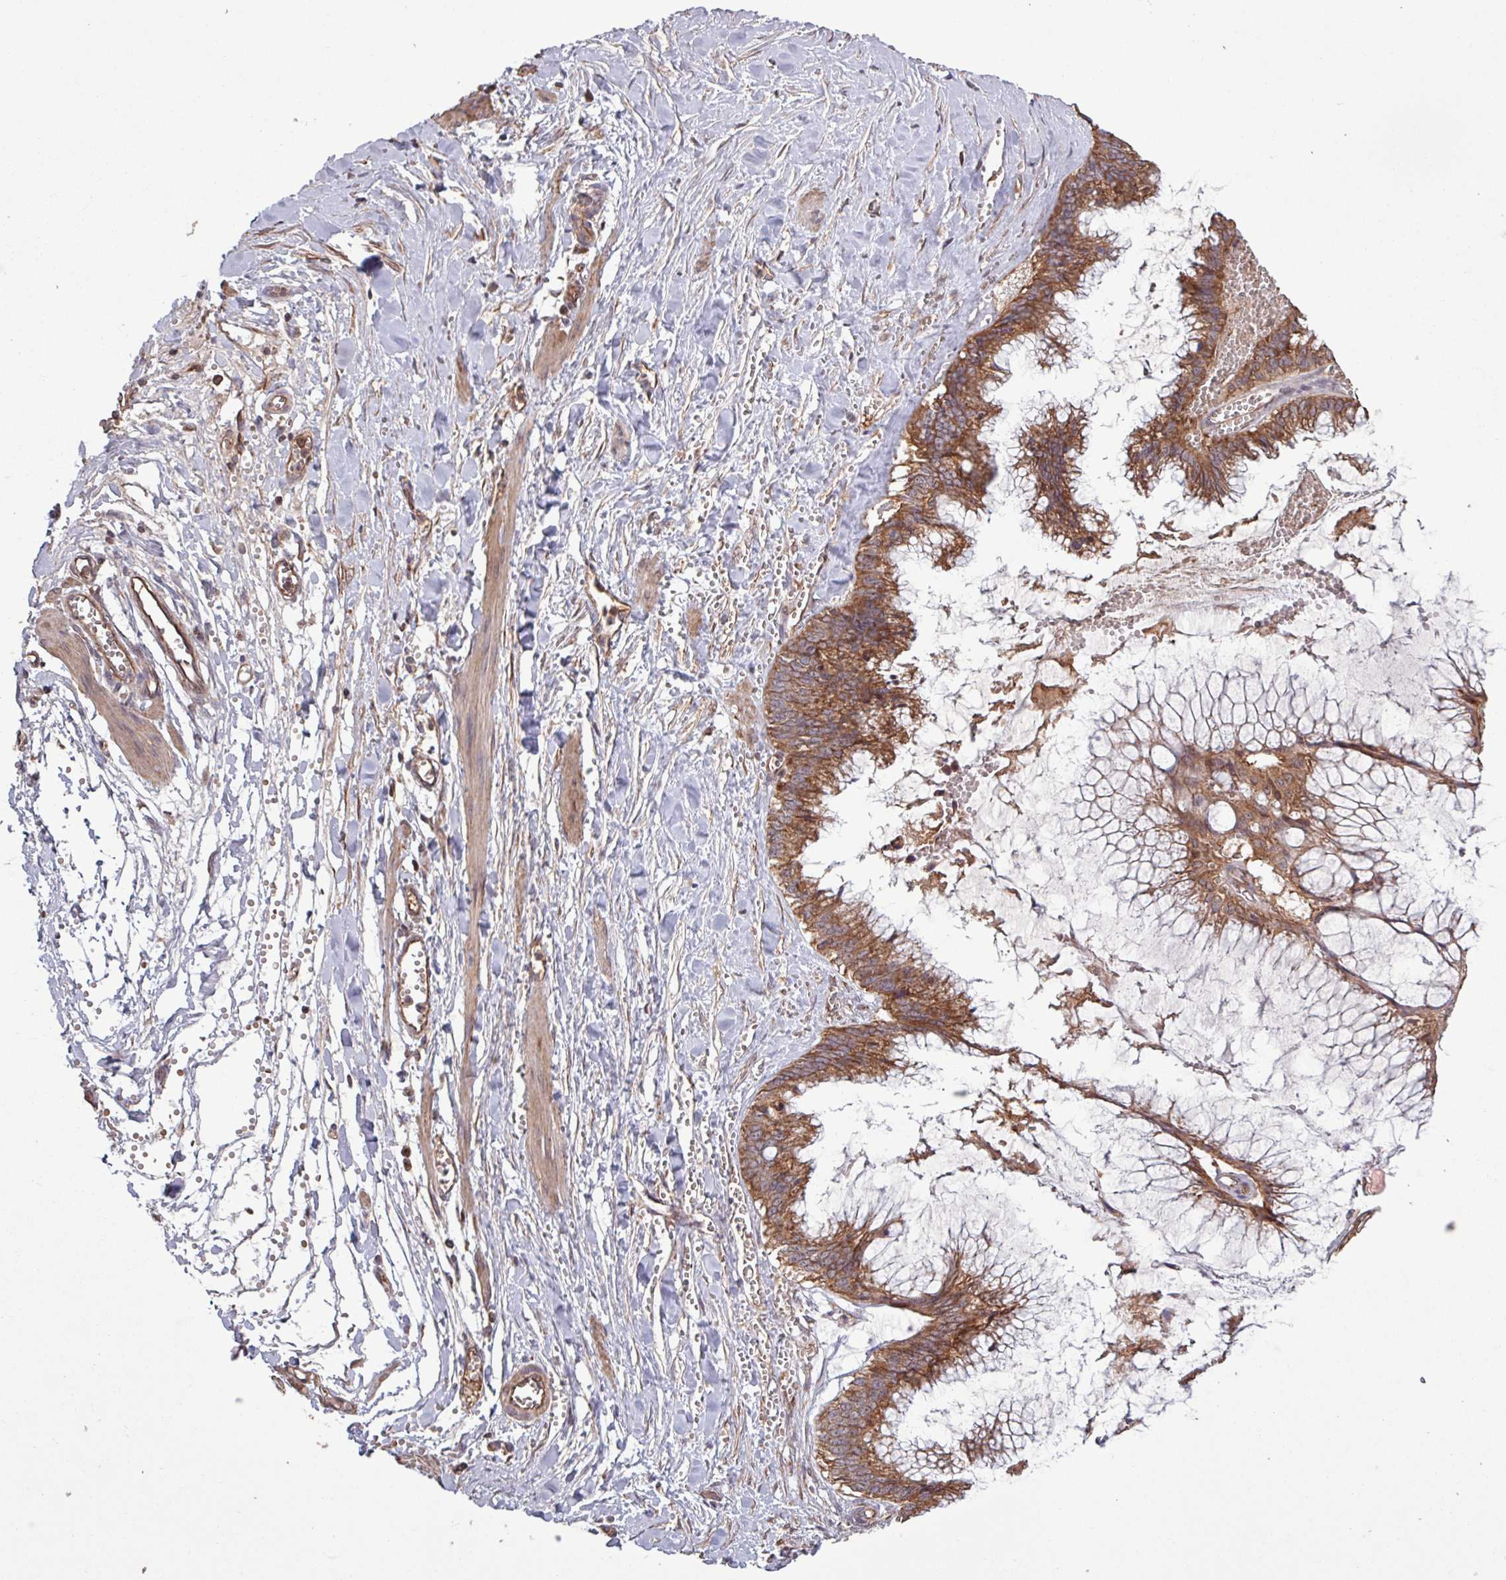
{"staining": {"intensity": "moderate", "quantity": ">75%", "location": "cytoplasmic/membranous"}, "tissue": "ovarian cancer", "cell_type": "Tumor cells", "image_type": "cancer", "snomed": [{"axis": "morphology", "description": "Cystadenocarcinoma, mucinous, NOS"}, {"axis": "topography", "description": "Ovary"}], "caption": "High-power microscopy captured an immunohistochemistry (IHC) photomicrograph of ovarian cancer (mucinous cystadenocarcinoma), revealing moderate cytoplasmic/membranous expression in about >75% of tumor cells. The staining was performed using DAB (3,3'-diaminobenzidine), with brown indicating positive protein expression. Nuclei are stained blue with hematoxylin.", "gene": "TRABD2A", "patient": {"sex": "female", "age": 44}}